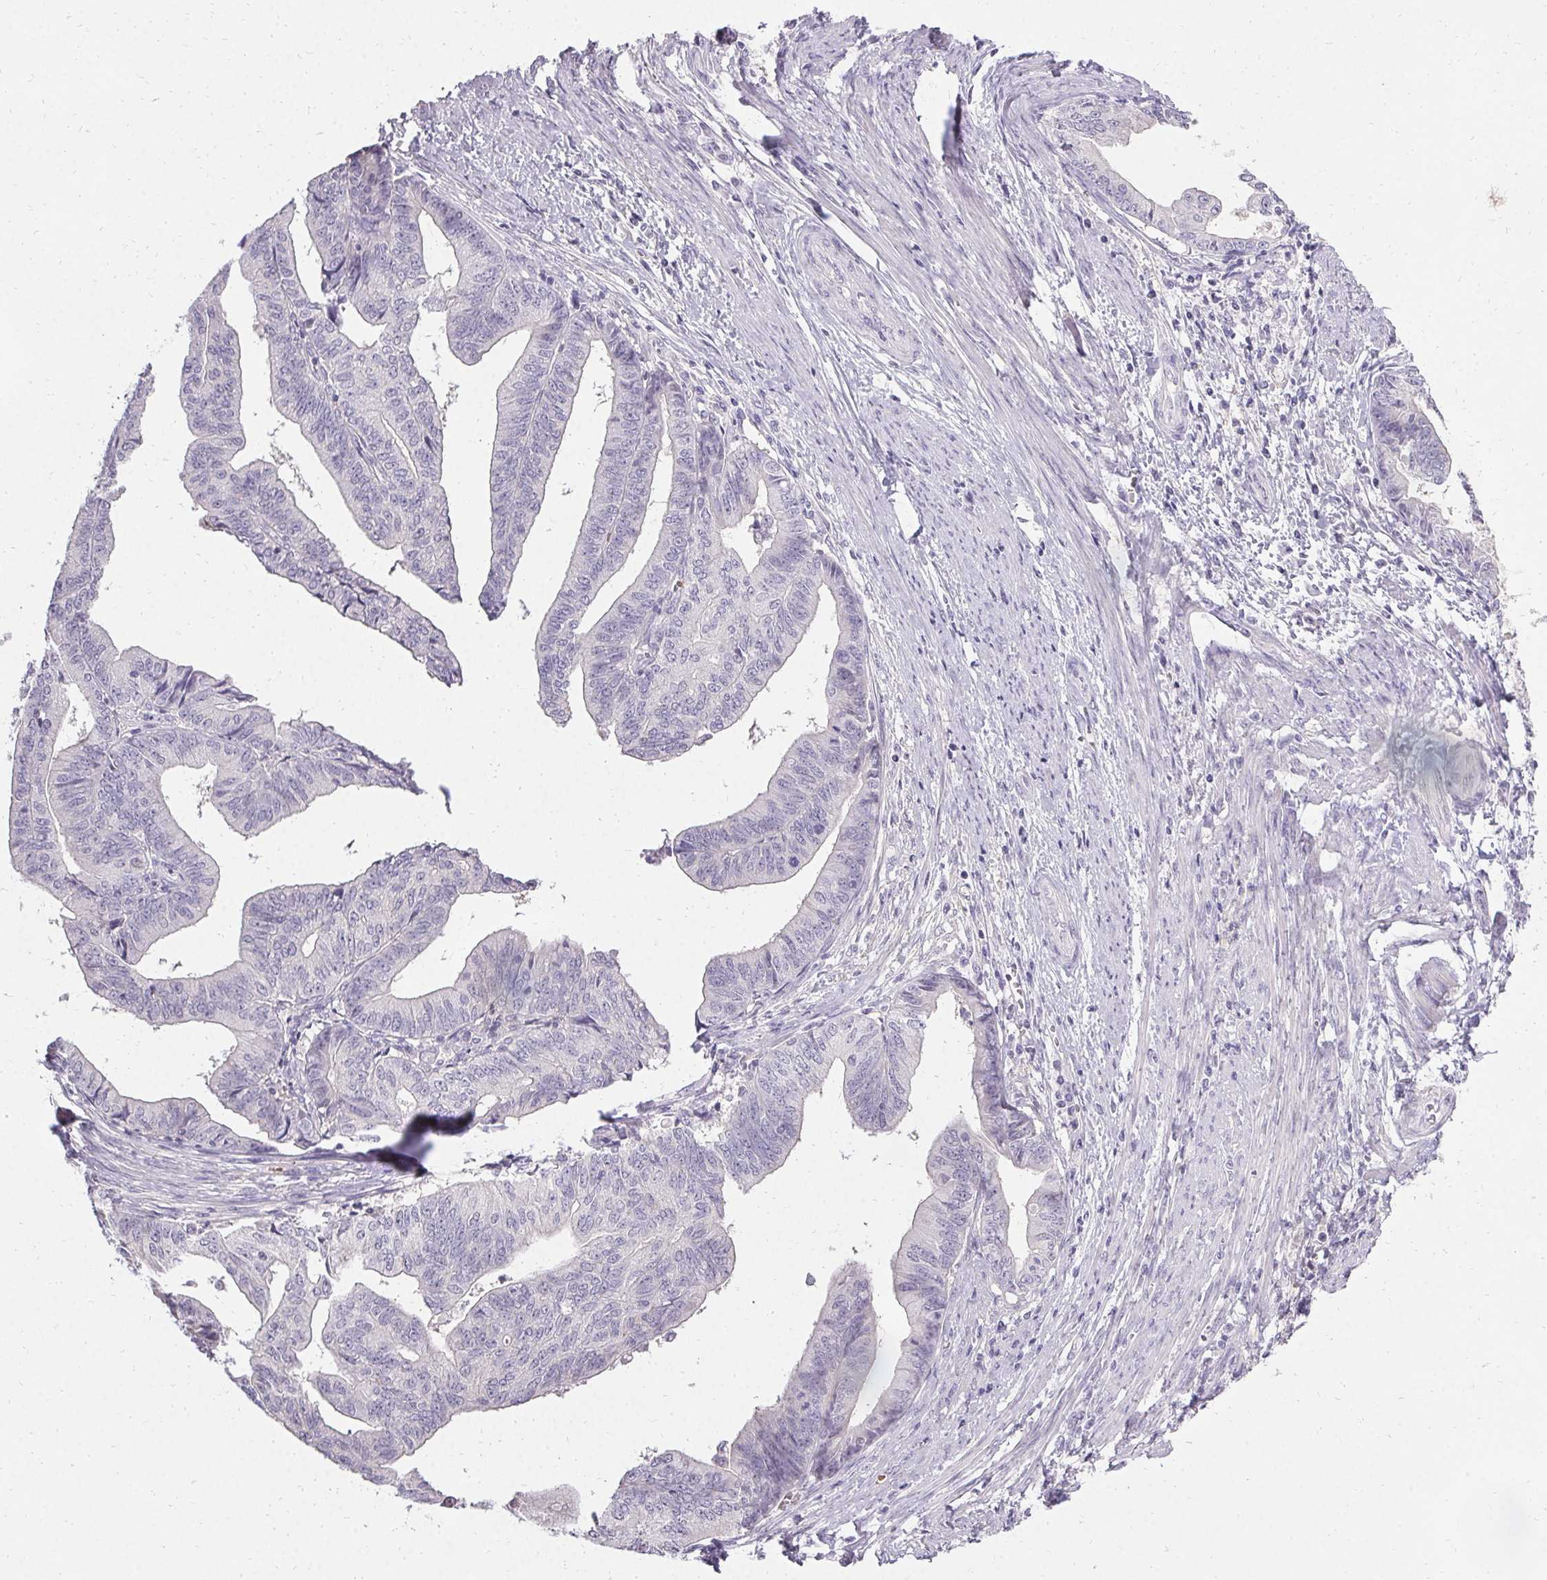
{"staining": {"intensity": "negative", "quantity": "none", "location": "none"}, "tissue": "endometrial cancer", "cell_type": "Tumor cells", "image_type": "cancer", "snomed": [{"axis": "morphology", "description": "Adenocarcinoma, NOS"}, {"axis": "topography", "description": "Endometrium"}], "caption": "Immunohistochemistry of human endometrial cancer (adenocarcinoma) demonstrates no staining in tumor cells.", "gene": "PMEL", "patient": {"sex": "female", "age": 65}}